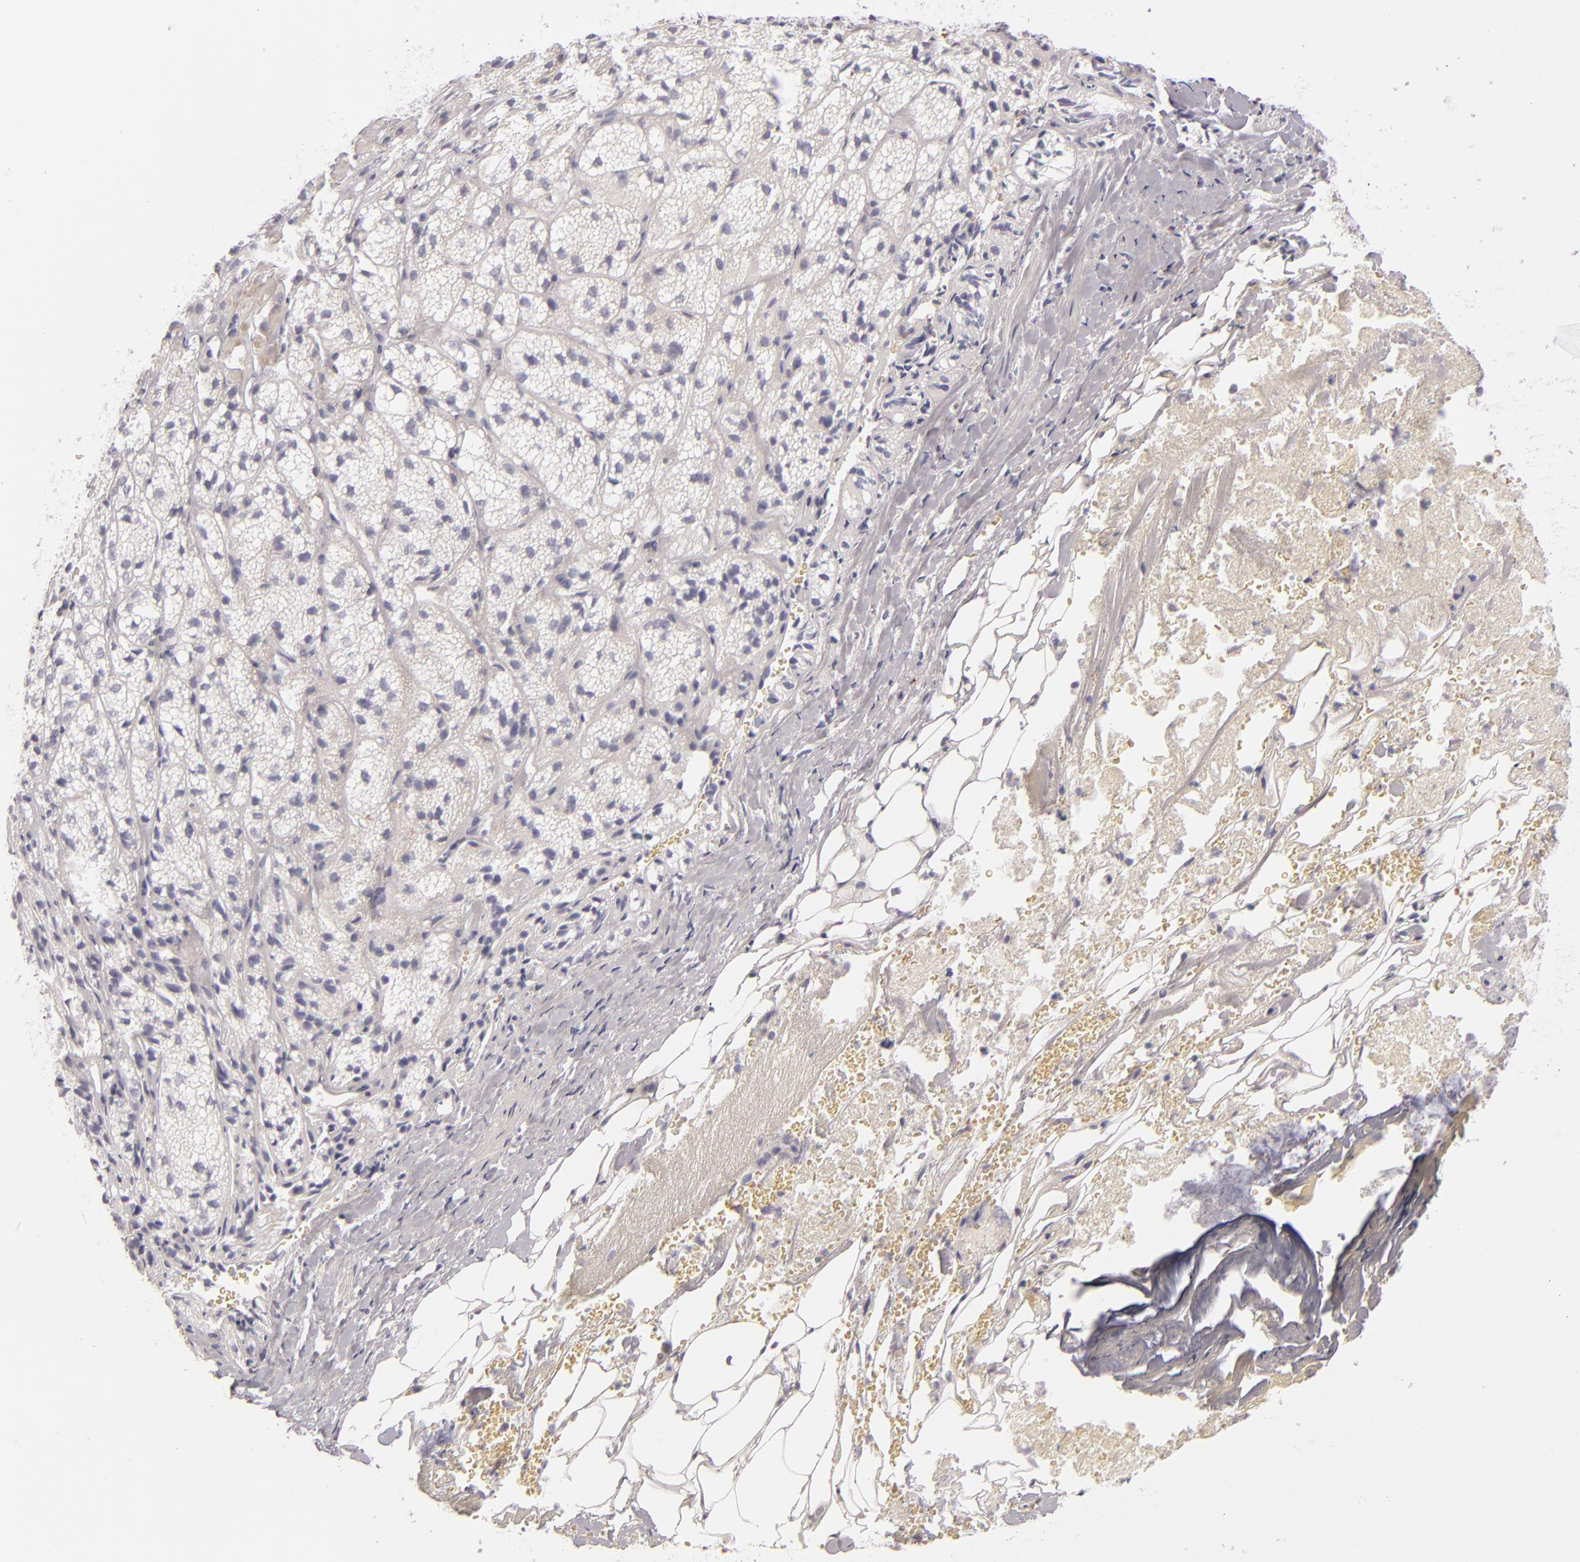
{"staining": {"intensity": "negative", "quantity": "none", "location": "none"}, "tissue": "adrenal gland", "cell_type": "Glandular cells", "image_type": "normal", "snomed": [{"axis": "morphology", "description": "Normal tissue, NOS"}, {"axis": "topography", "description": "Adrenal gland"}], "caption": "The image demonstrates no staining of glandular cells in benign adrenal gland. (DAB immunohistochemistry (IHC) visualized using brightfield microscopy, high magnification).", "gene": "CD207", "patient": {"sex": "female", "age": 71}}